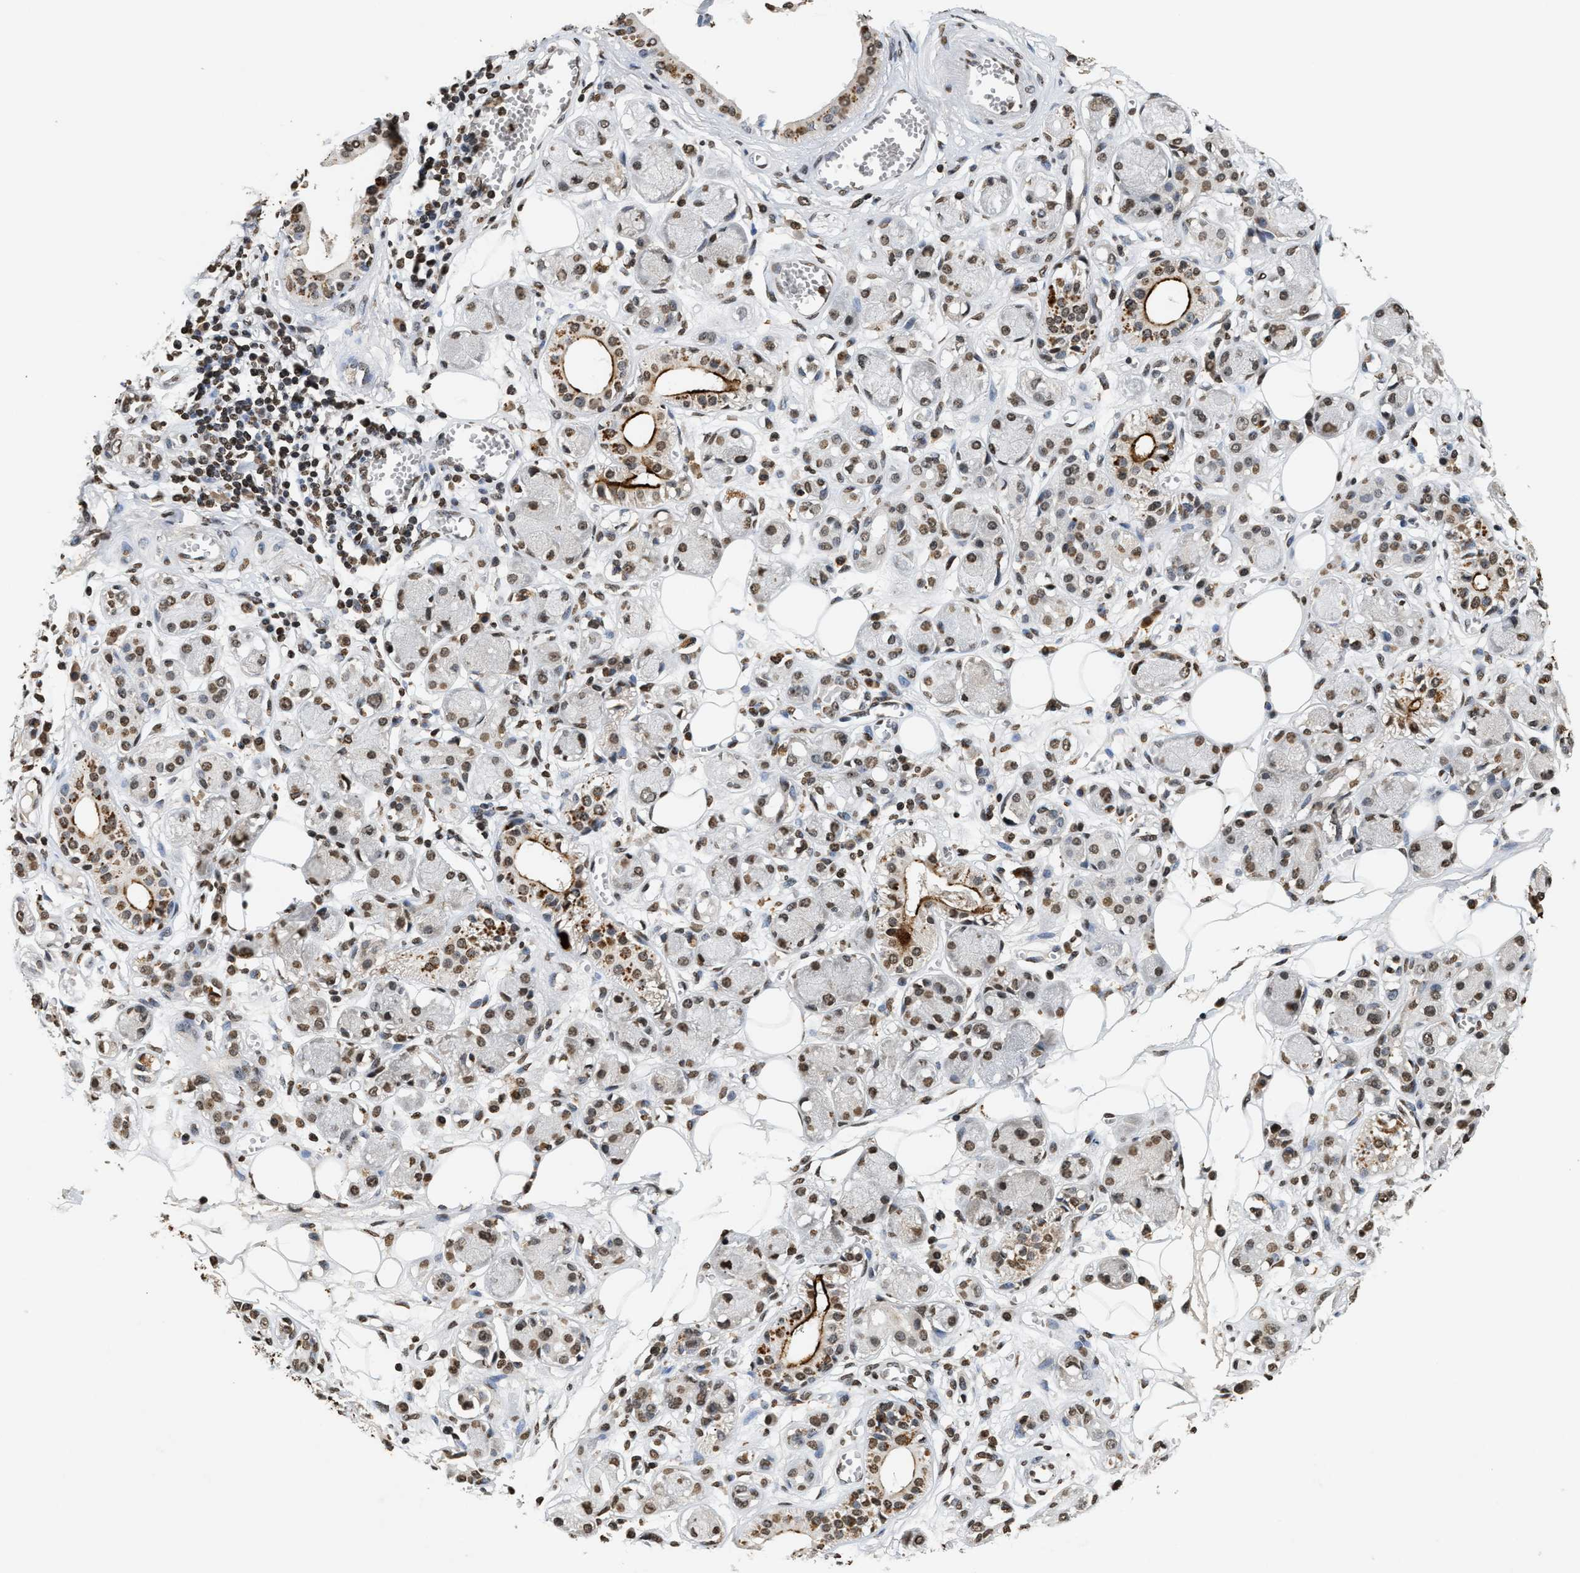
{"staining": {"intensity": "moderate", "quantity": ">75%", "location": "nuclear"}, "tissue": "adipose tissue", "cell_type": "Adipocytes", "image_type": "normal", "snomed": [{"axis": "morphology", "description": "Normal tissue, NOS"}, {"axis": "morphology", "description": "Inflammation, NOS"}, {"axis": "topography", "description": "Salivary gland"}, {"axis": "topography", "description": "Peripheral nerve tissue"}], "caption": "Benign adipose tissue displays moderate nuclear positivity in about >75% of adipocytes.", "gene": "DNASE1L3", "patient": {"sex": "female", "age": 75}}